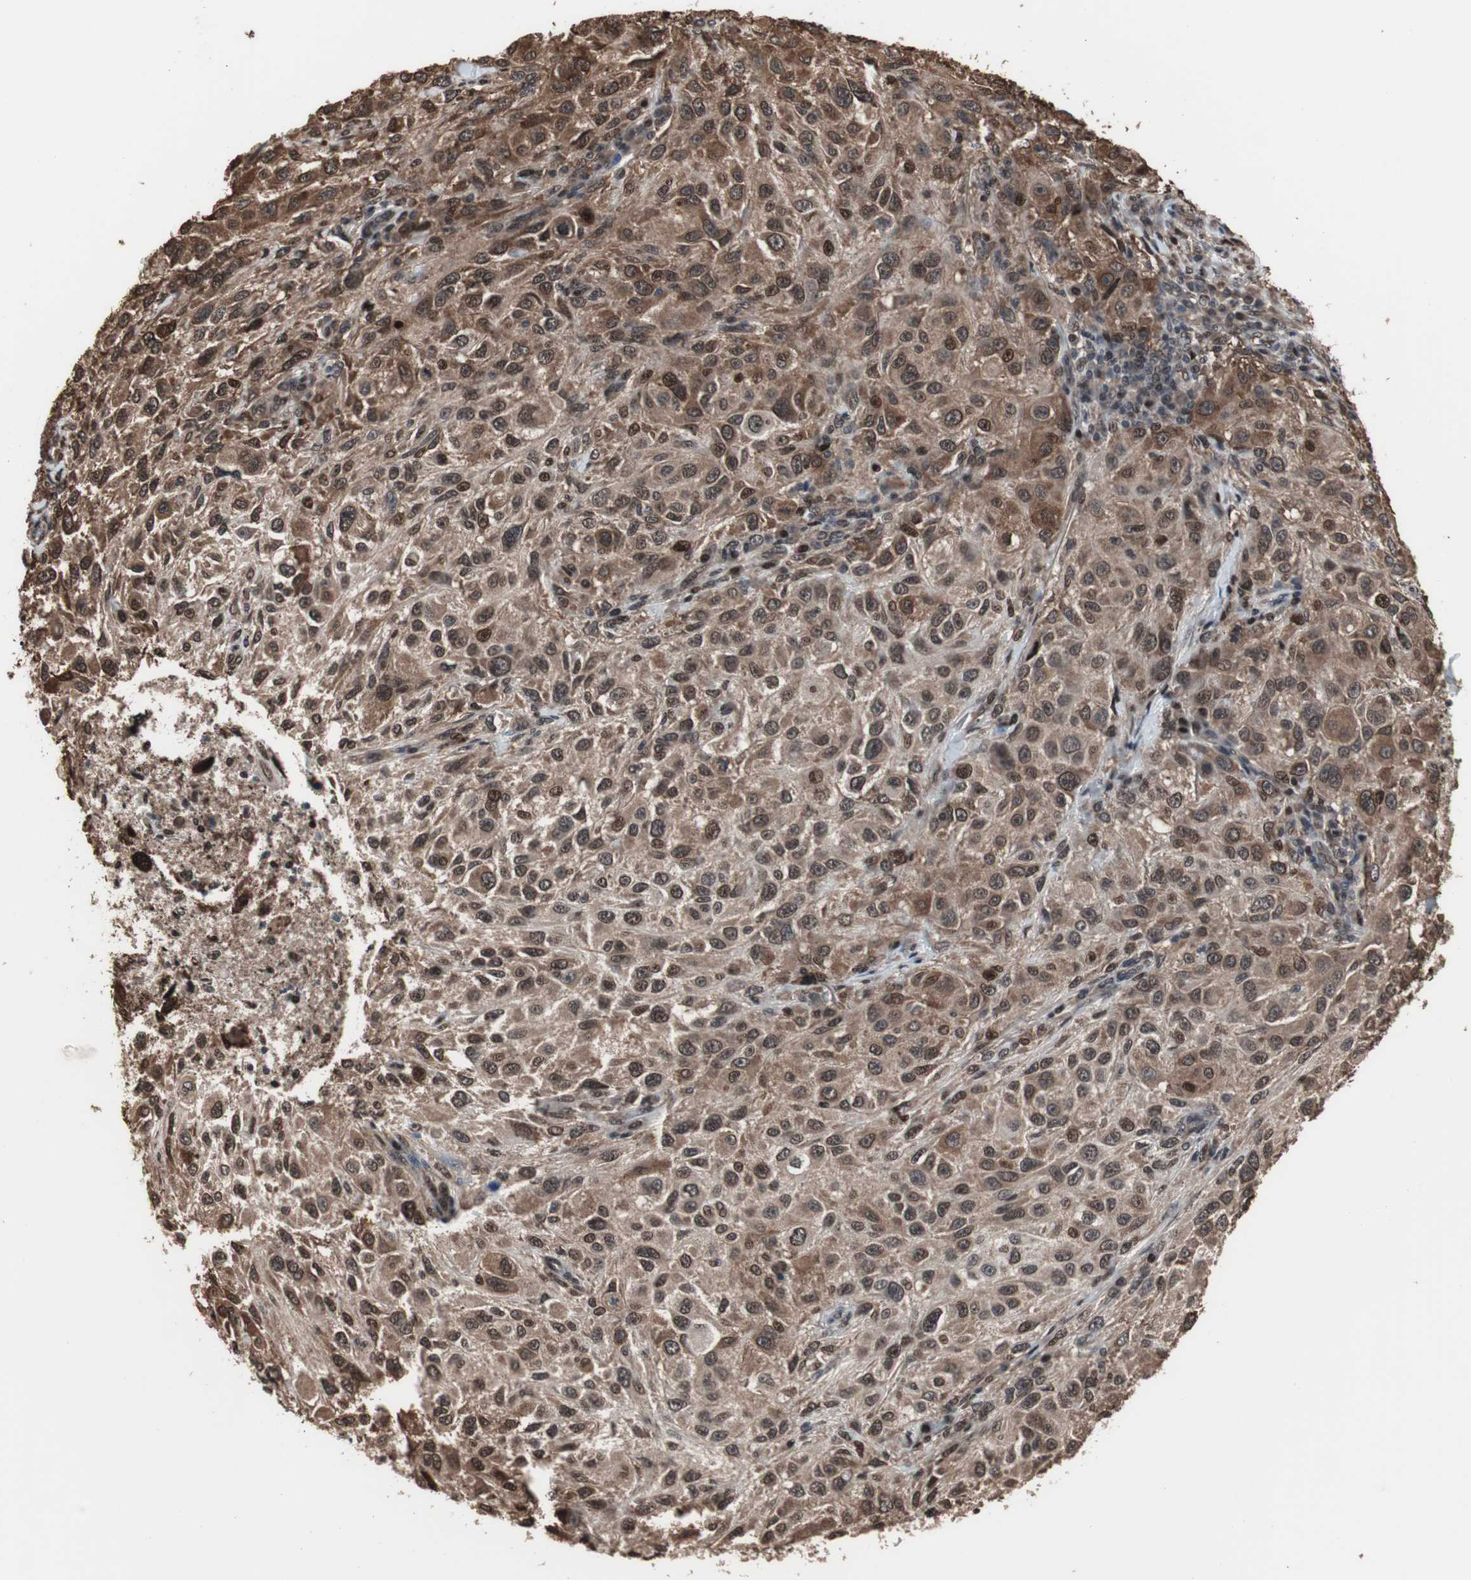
{"staining": {"intensity": "moderate", "quantity": ">75%", "location": "cytoplasmic/membranous,nuclear"}, "tissue": "melanoma", "cell_type": "Tumor cells", "image_type": "cancer", "snomed": [{"axis": "morphology", "description": "Necrosis, NOS"}, {"axis": "morphology", "description": "Malignant melanoma, NOS"}, {"axis": "topography", "description": "Skin"}], "caption": "Immunohistochemistry micrograph of malignant melanoma stained for a protein (brown), which reveals medium levels of moderate cytoplasmic/membranous and nuclear expression in approximately >75% of tumor cells.", "gene": "POGZ", "patient": {"sex": "female", "age": 87}}